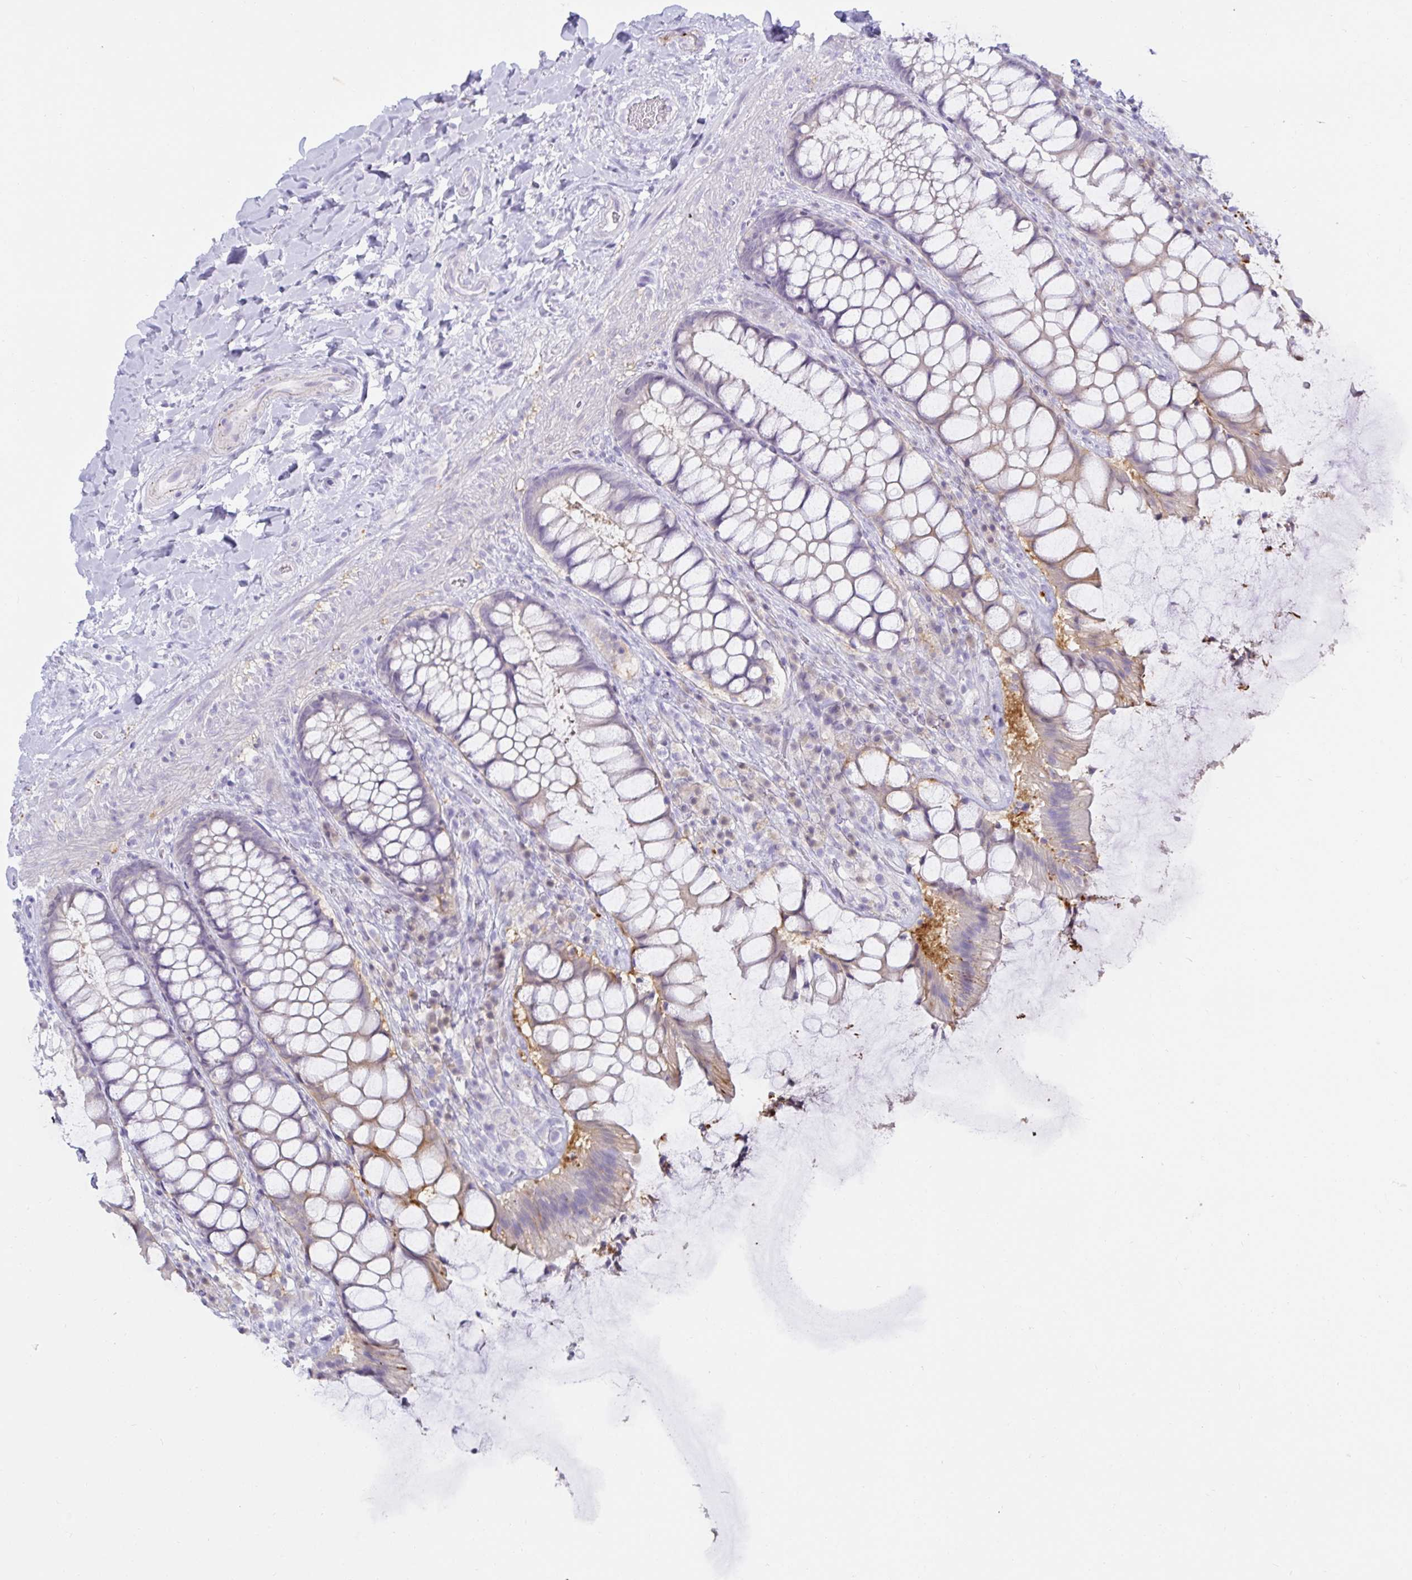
{"staining": {"intensity": "strong", "quantity": "<25%", "location": "cytoplasmic/membranous"}, "tissue": "rectum", "cell_type": "Glandular cells", "image_type": "normal", "snomed": [{"axis": "morphology", "description": "Normal tissue, NOS"}, {"axis": "topography", "description": "Rectum"}], "caption": "High-power microscopy captured an immunohistochemistry (IHC) micrograph of benign rectum, revealing strong cytoplasmic/membranous positivity in about <25% of glandular cells. (Brightfield microscopy of DAB IHC at high magnification).", "gene": "MON2", "patient": {"sex": "female", "age": 58}}